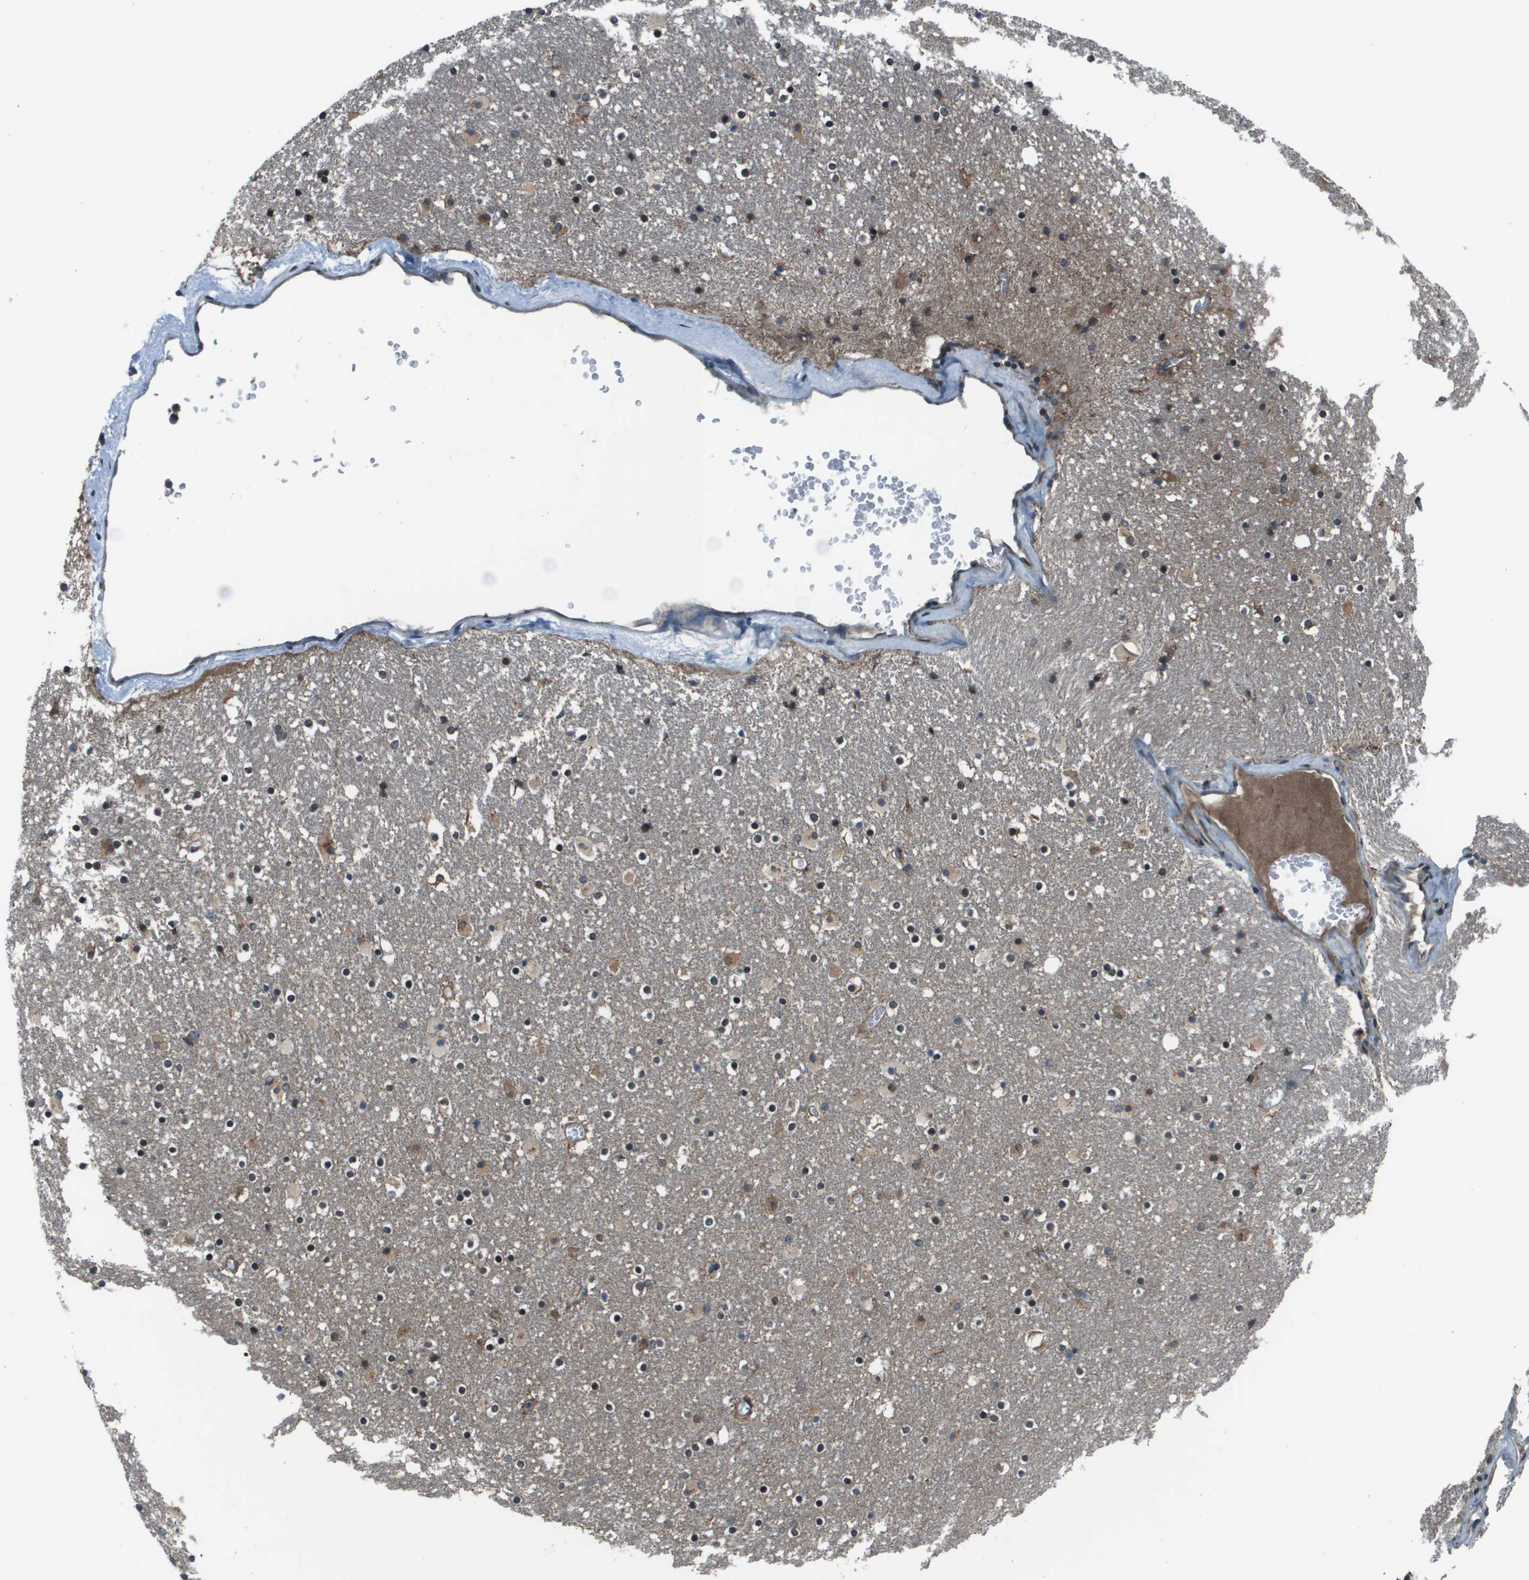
{"staining": {"intensity": "moderate", "quantity": "25%-75%", "location": "nuclear"}, "tissue": "caudate", "cell_type": "Glial cells", "image_type": "normal", "snomed": [{"axis": "morphology", "description": "Normal tissue, NOS"}, {"axis": "topography", "description": "Lateral ventricle wall"}], "caption": "High-magnification brightfield microscopy of benign caudate stained with DAB (3,3'-diaminobenzidine) (brown) and counterstained with hematoxylin (blue). glial cells exhibit moderate nuclear expression is seen in about25%-75% of cells.", "gene": "PPFIA1", "patient": {"sex": "male", "age": 45}}